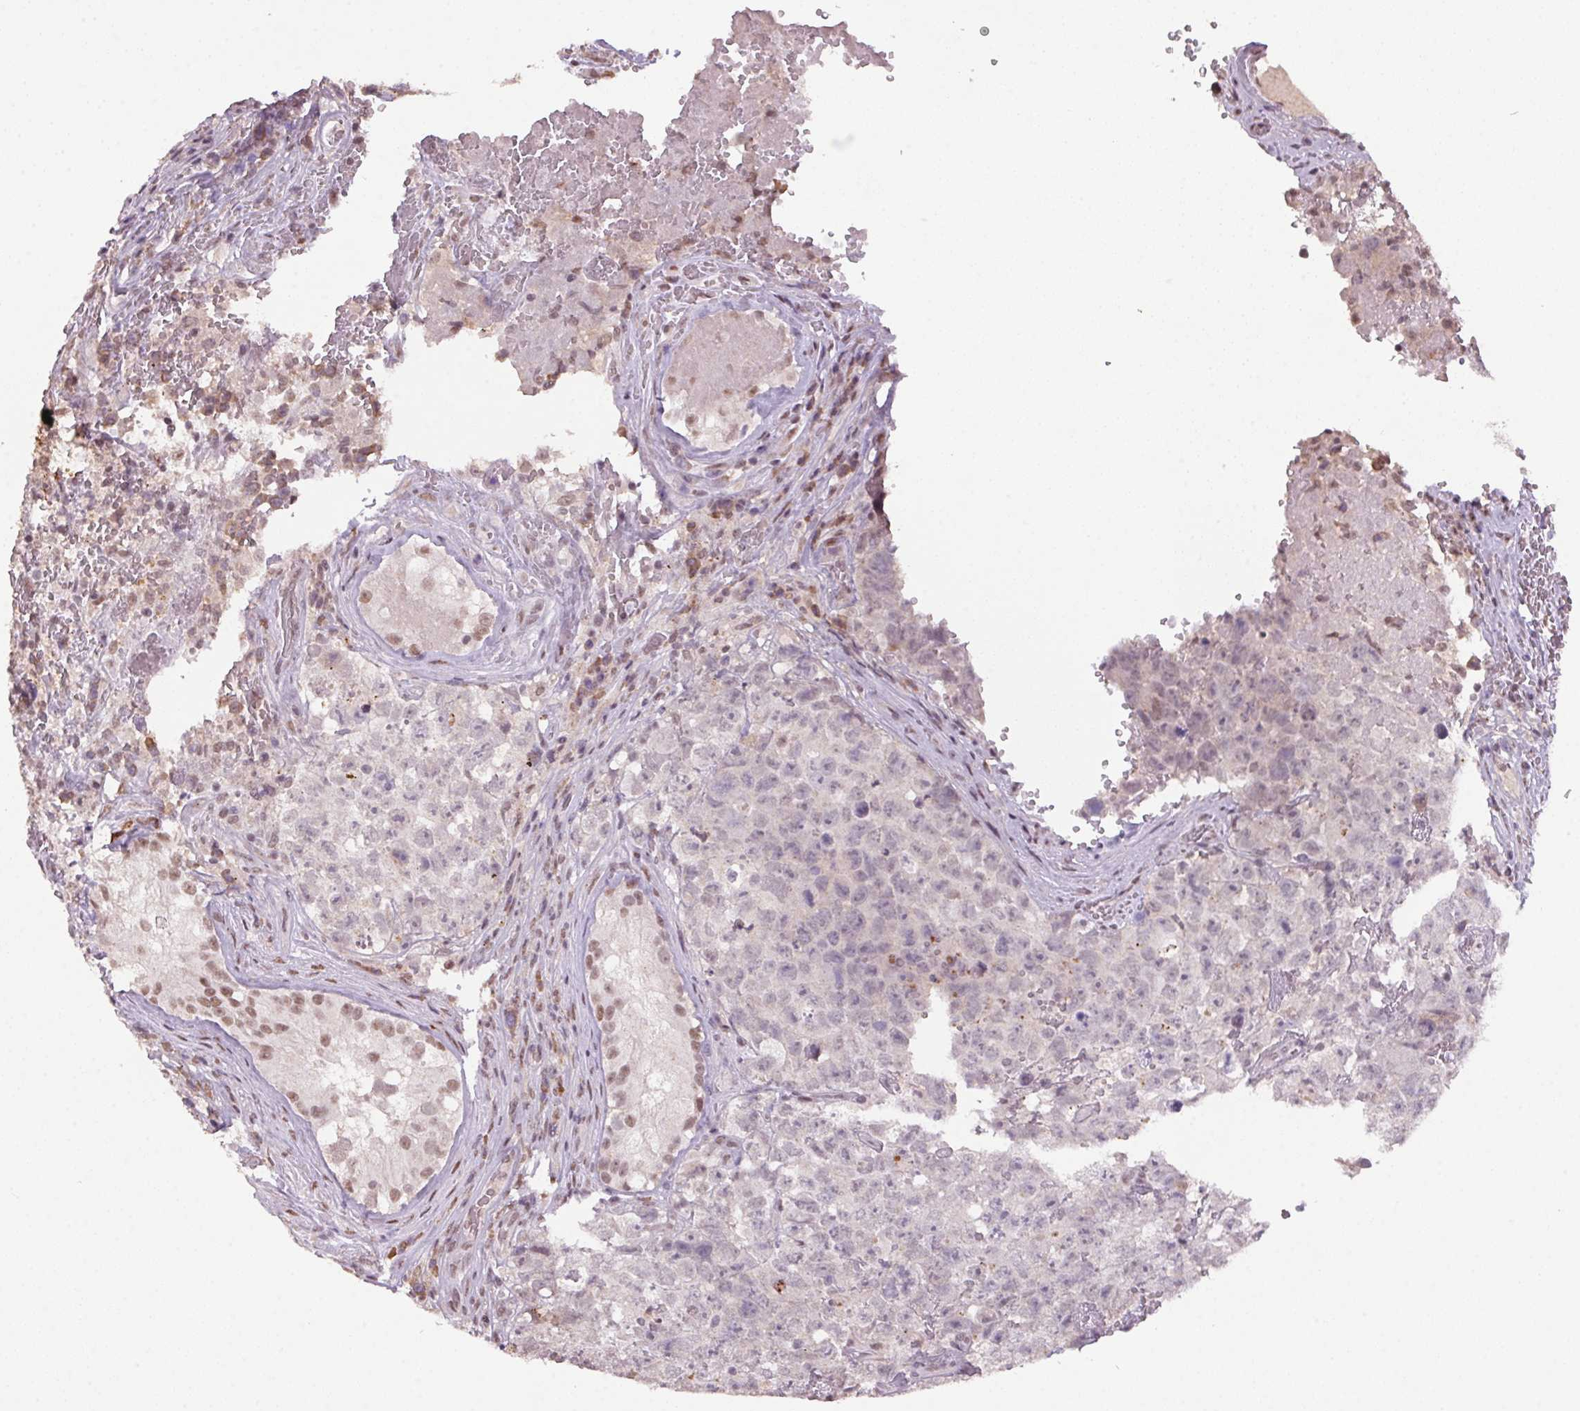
{"staining": {"intensity": "negative", "quantity": "none", "location": "none"}, "tissue": "testis cancer", "cell_type": "Tumor cells", "image_type": "cancer", "snomed": [{"axis": "morphology", "description": "Carcinoma, Embryonal, NOS"}, {"axis": "topography", "description": "Testis"}], "caption": "The photomicrograph reveals no staining of tumor cells in testis cancer (embryonal carcinoma).", "gene": "ZBTB4", "patient": {"sex": "male", "age": 18}}